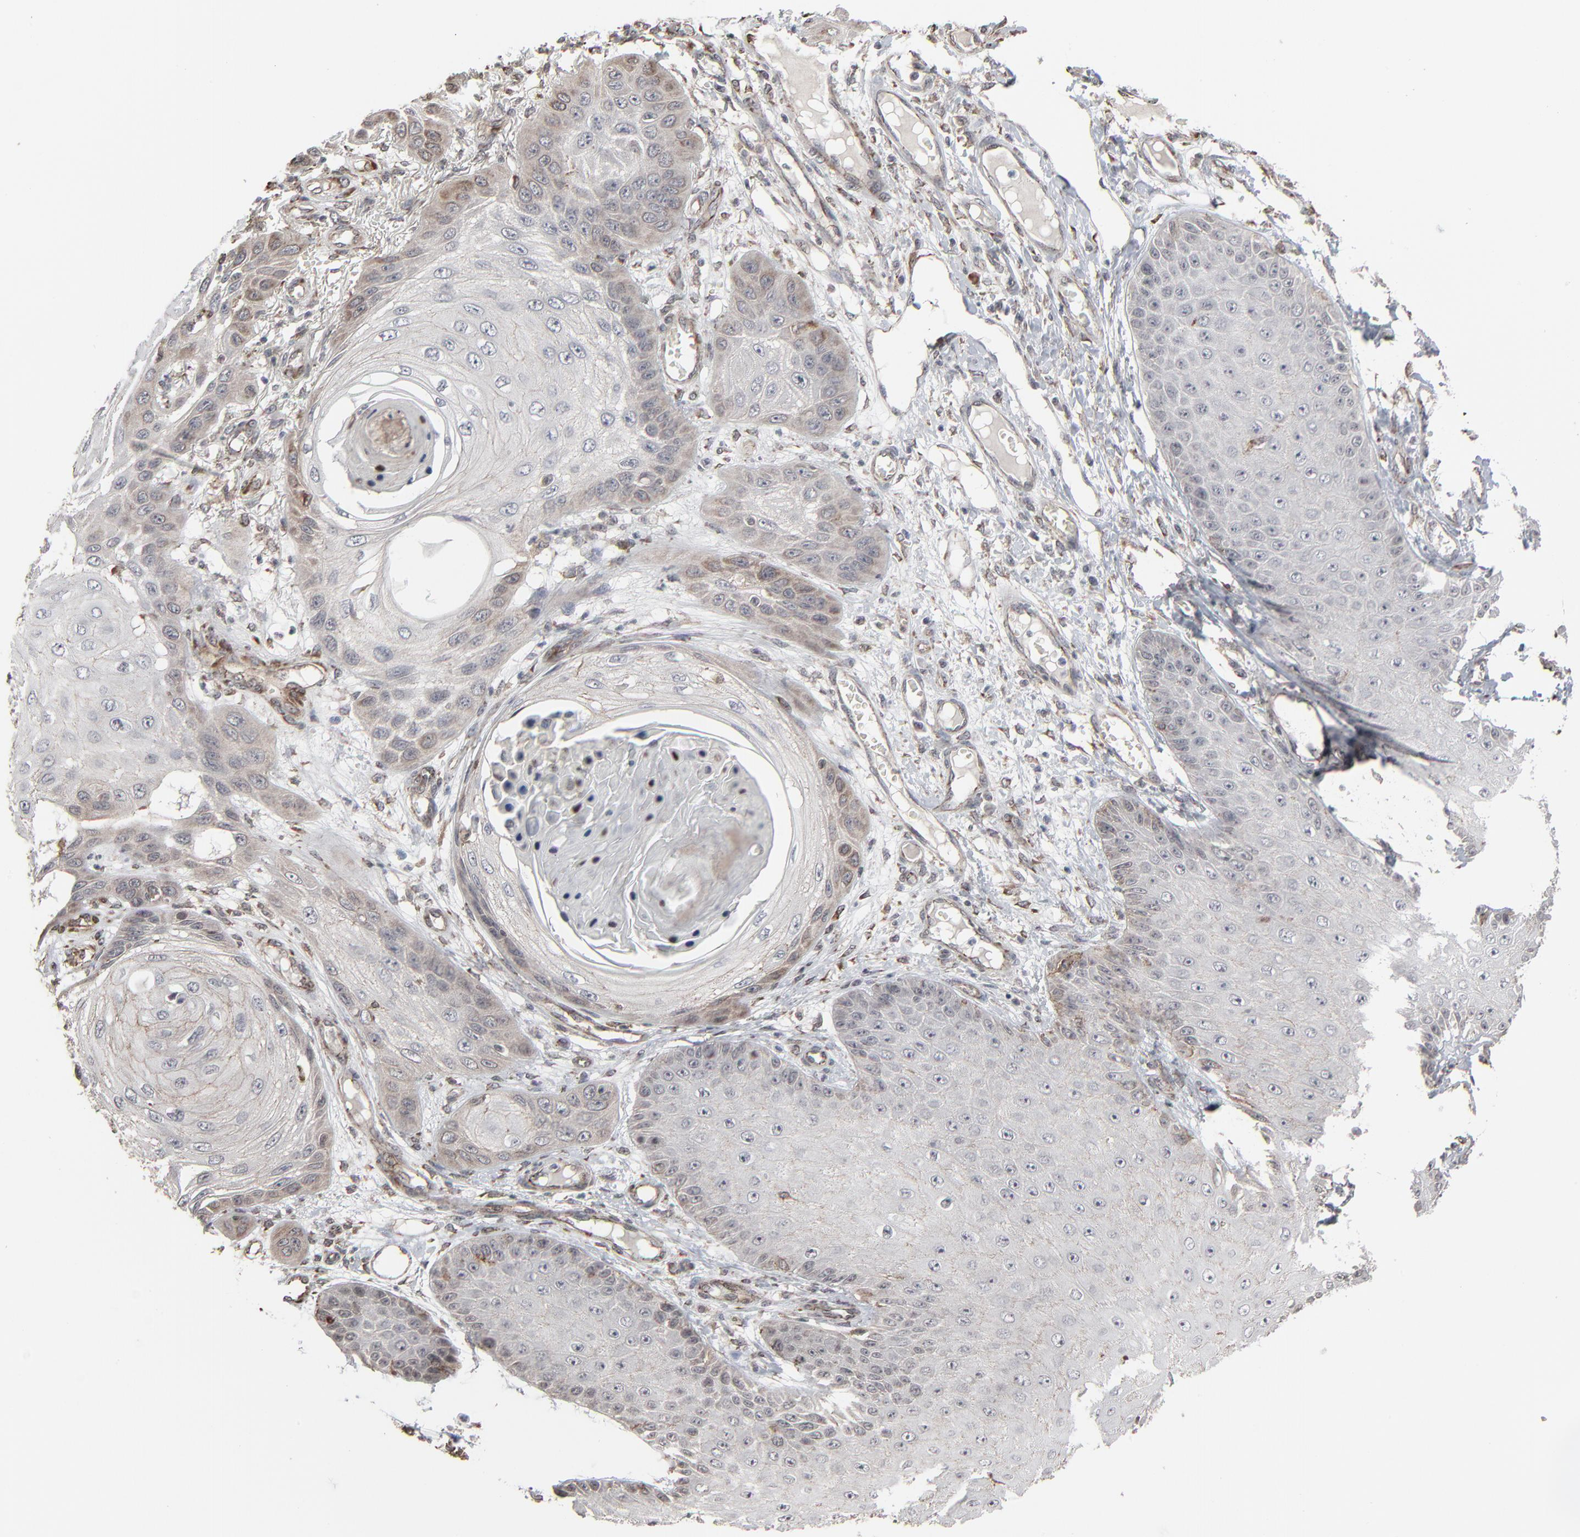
{"staining": {"intensity": "weak", "quantity": "<25%", "location": "cytoplasmic/membranous"}, "tissue": "skin cancer", "cell_type": "Tumor cells", "image_type": "cancer", "snomed": [{"axis": "morphology", "description": "Squamous cell carcinoma, NOS"}, {"axis": "topography", "description": "Skin"}], "caption": "A high-resolution histopathology image shows immunohistochemistry (IHC) staining of squamous cell carcinoma (skin), which shows no significant staining in tumor cells.", "gene": "CTNND1", "patient": {"sex": "female", "age": 40}}